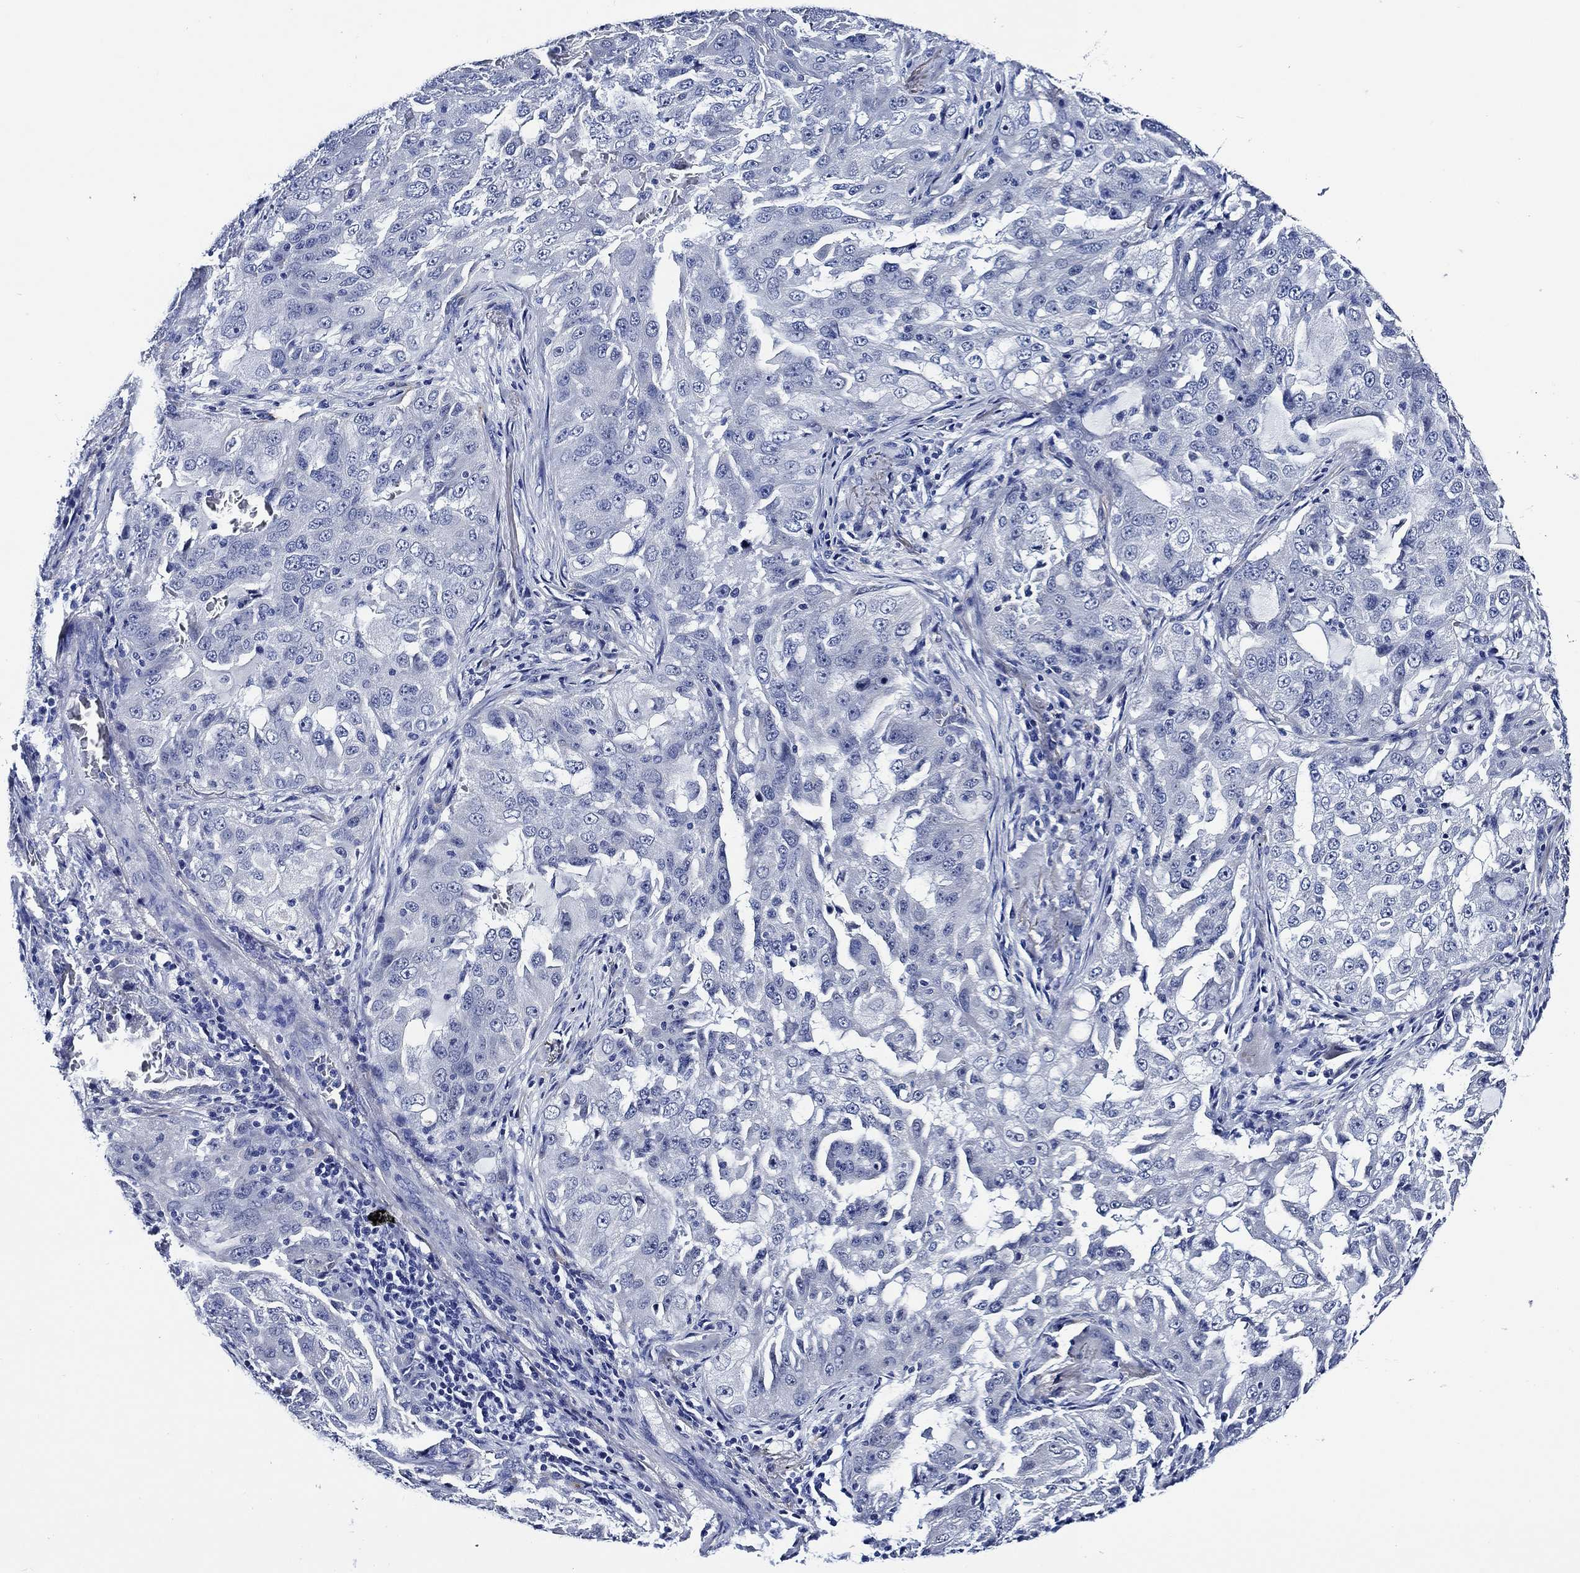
{"staining": {"intensity": "negative", "quantity": "none", "location": "none"}, "tissue": "lung cancer", "cell_type": "Tumor cells", "image_type": "cancer", "snomed": [{"axis": "morphology", "description": "Adenocarcinoma, NOS"}, {"axis": "topography", "description": "Lung"}], "caption": "High magnification brightfield microscopy of lung adenocarcinoma stained with DAB (brown) and counterstained with hematoxylin (blue): tumor cells show no significant expression.", "gene": "WDR62", "patient": {"sex": "female", "age": 61}}